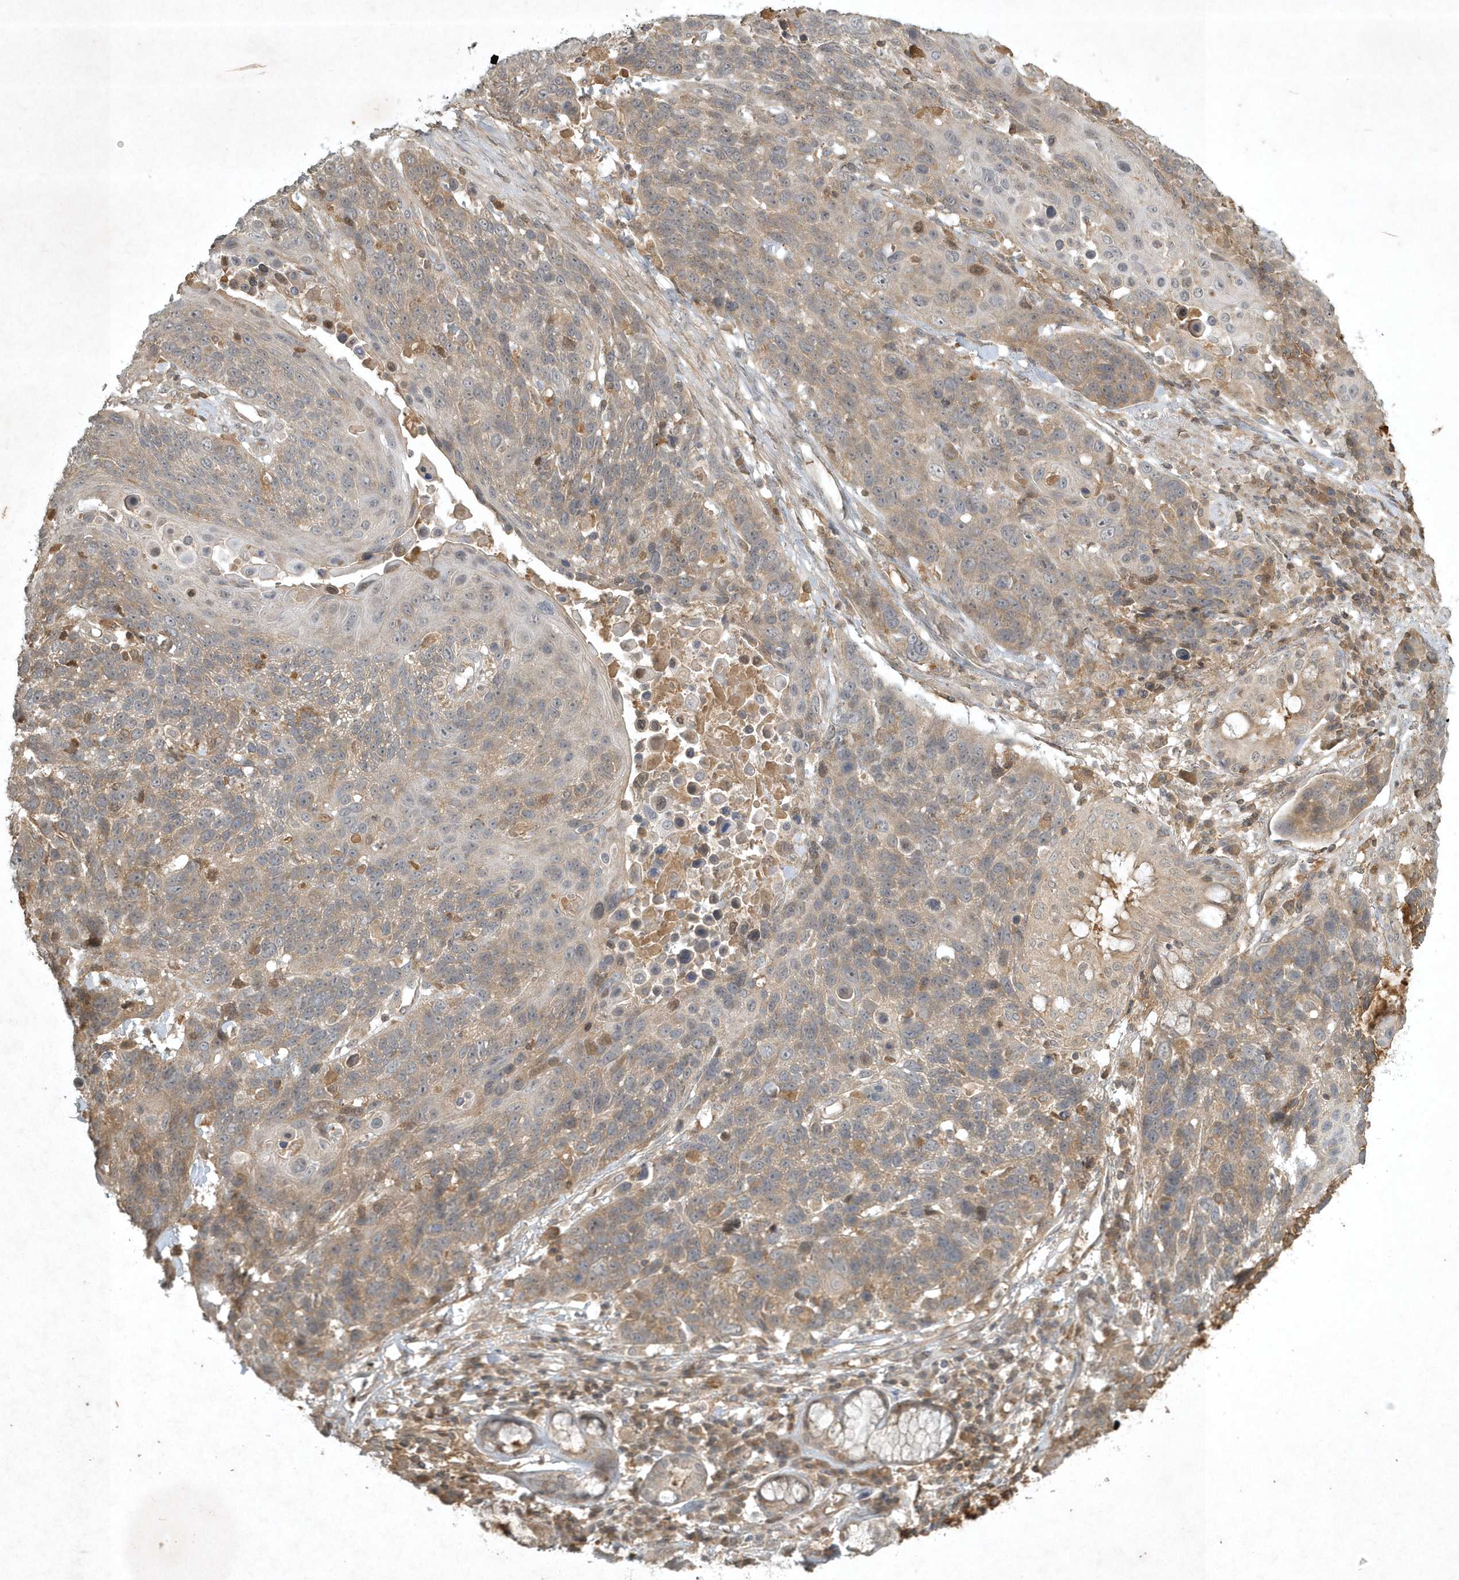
{"staining": {"intensity": "weak", "quantity": "25%-75%", "location": "cytoplasmic/membranous"}, "tissue": "lung cancer", "cell_type": "Tumor cells", "image_type": "cancer", "snomed": [{"axis": "morphology", "description": "Squamous cell carcinoma, NOS"}, {"axis": "topography", "description": "Lung"}], "caption": "The micrograph shows a brown stain indicating the presence of a protein in the cytoplasmic/membranous of tumor cells in lung squamous cell carcinoma.", "gene": "TNFAIP6", "patient": {"sex": "male", "age": 66}}